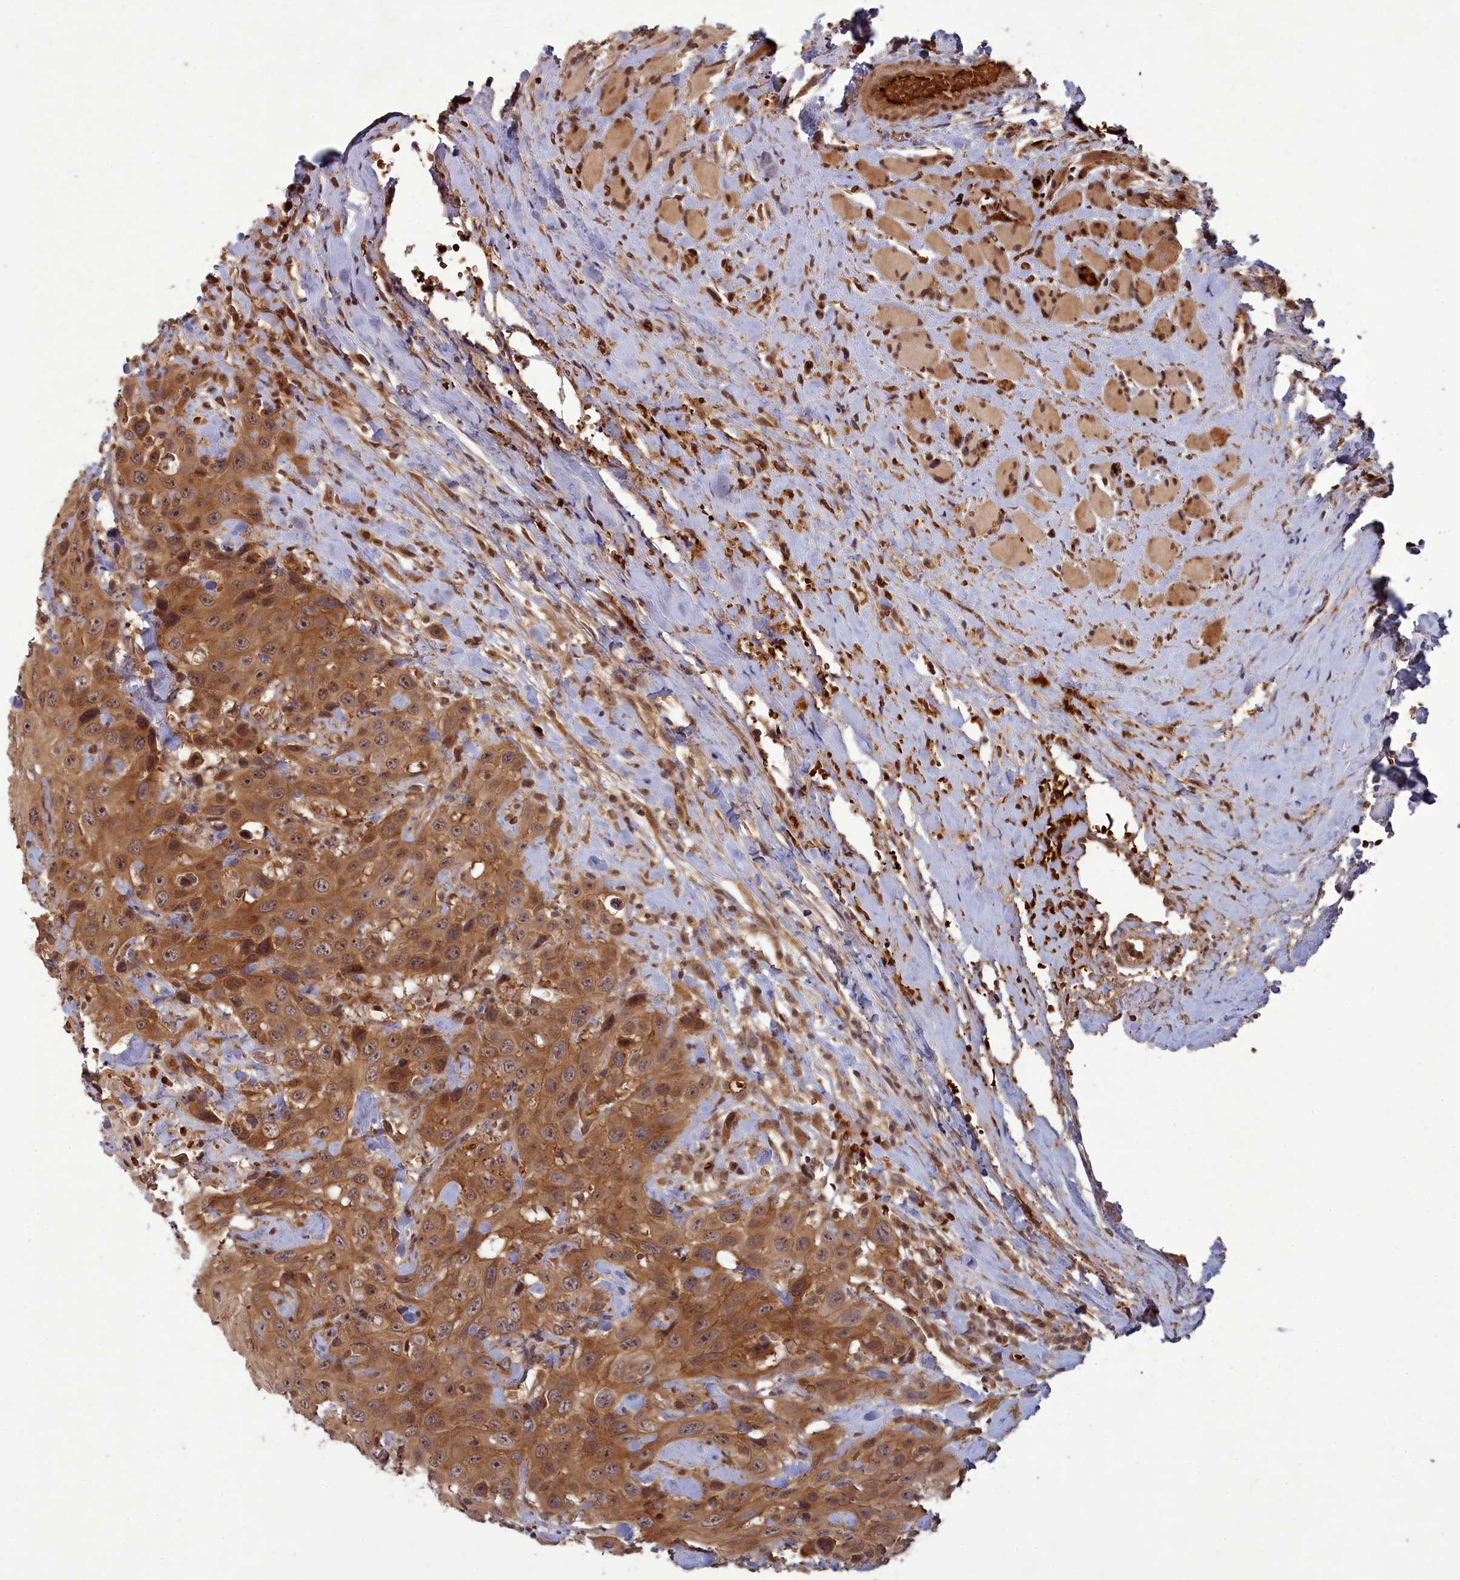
{"staining": {"intensity": "moderate", "quantity": ">75%", "location": "cytoplasmic/membranous"}, "tissue": "head and neck cancer", "cell_type": "Tumor cells", "image_type": "cancer", "snomed": [{"axis": "morphology", "description": "Squamous cell carcinoma, NOS"}, {"axis": "topography", "description": "Head-Neck"}], "caption": "Immunohistochemical staining of human head and neck cancer (squamous cell carcinoma) displays medium levels of moderate cytoplasmic/membranous protein positivity in approximately >75% of tumor cells.", "gene": "SRMS", "patient": {"sex": "male", "age": 81}}